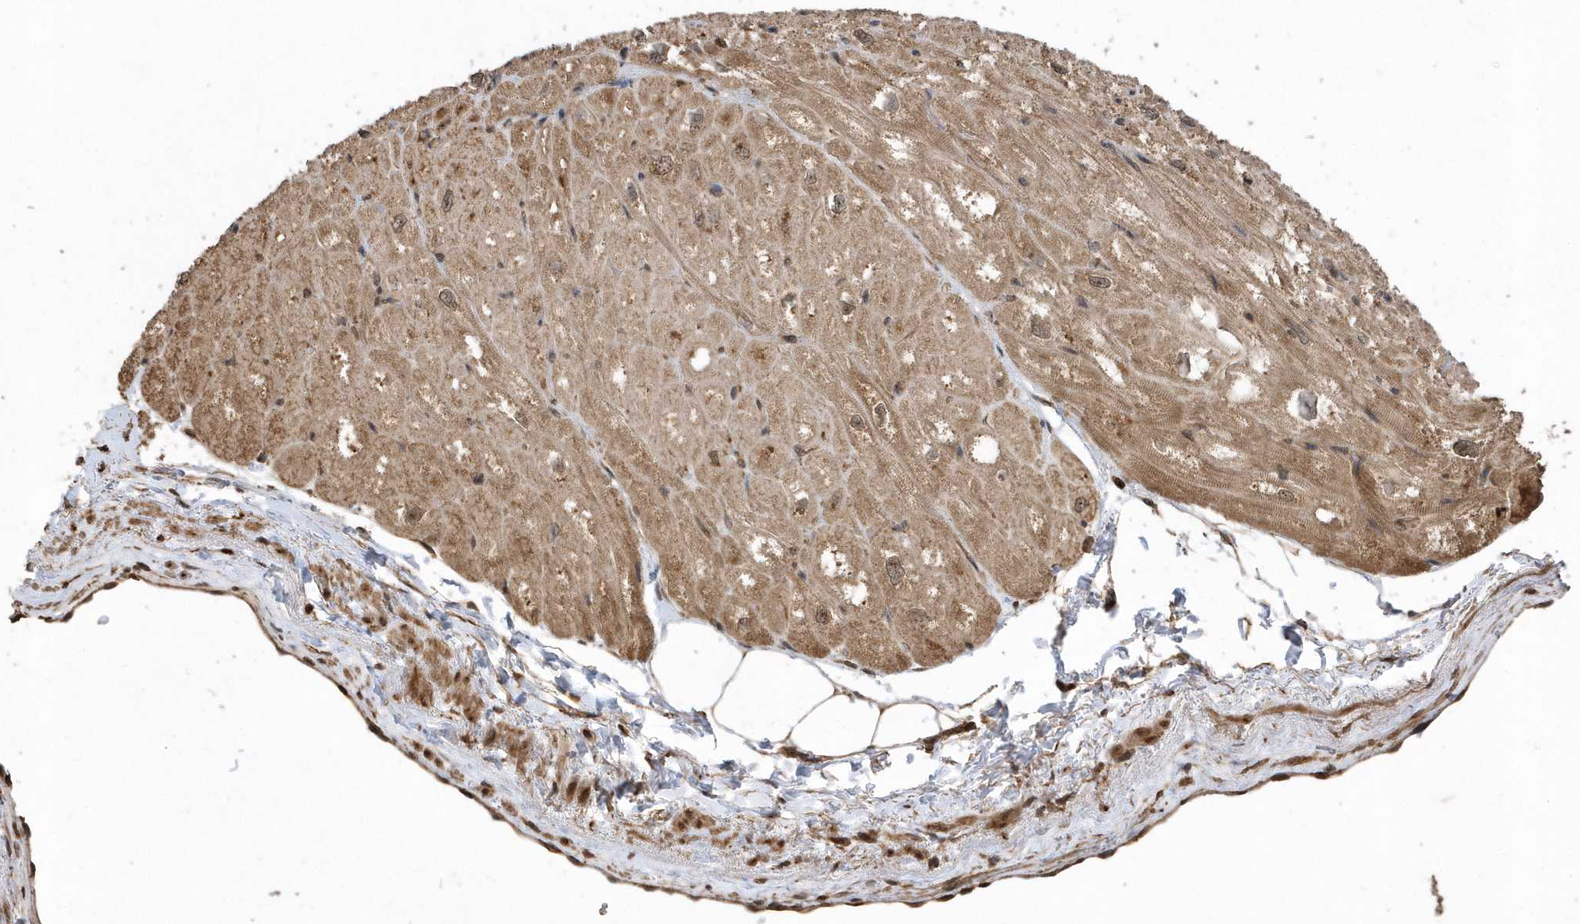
{"staining": {"intensity": "strong", "quantity": "25%-75%", "location": "cytoplasmic/membranous"}, "tissue": "heart muscle", "cell_type": "Cardiomyocytes", "image_type": "normal", "snomed": [{"axis": "morphology", "description": "Normal tissue, NOS"}, {"axis": "topography", "description": "Heart"}], "caption": "Protein analysis of benign heart muscle exhibits strong cytoplasmic/membranous expression in about 25%-75% of cardiomyocytes. (DAB = brown stain, brightfield microscopy at high magnification).", "gene": "WASHC5", "patient": {"sex": "male", "age": 50}}